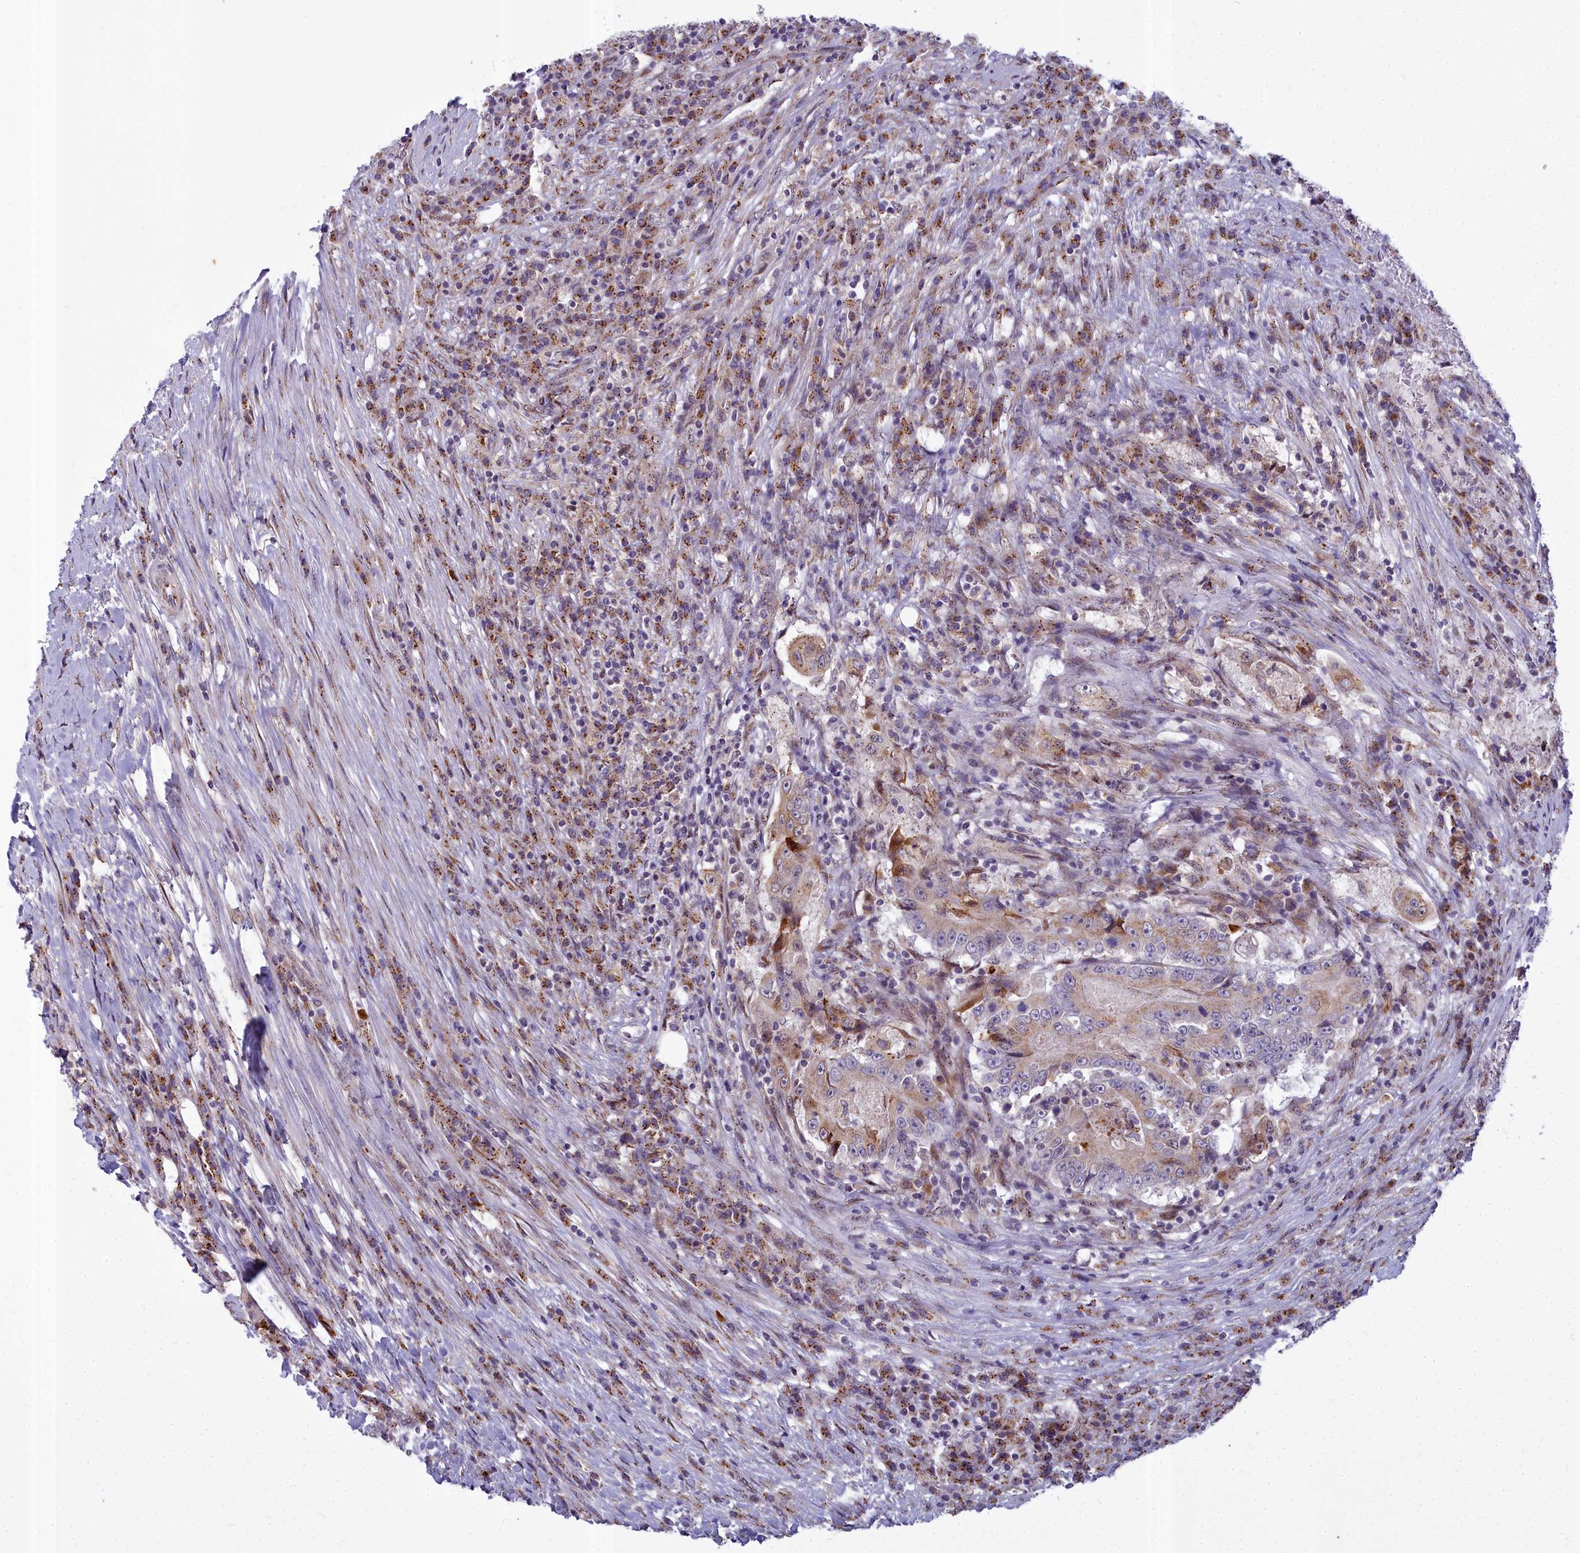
{"staining": {"intensity": "weak", "quantity": ">75%", "location": "cytoplasmic/membranous"}, "tissue": "colorectal cancer", "cell_type": "Tumor cells", "image_type": "cancer", "snomed": [{"axis": "morphology", "description": "Adenocarcinoma, NOS"}, {"axis": "topography", "description": "Colon"}], "caption": "A photomicrograph of colorectal cancer (adenocarcinoma) stained for a protein exhibits weak cytoplasmic/membranous brown staining in tumor cells.", "gene": "WDPCP", "patient": {"sex": "male", "age": 83}}